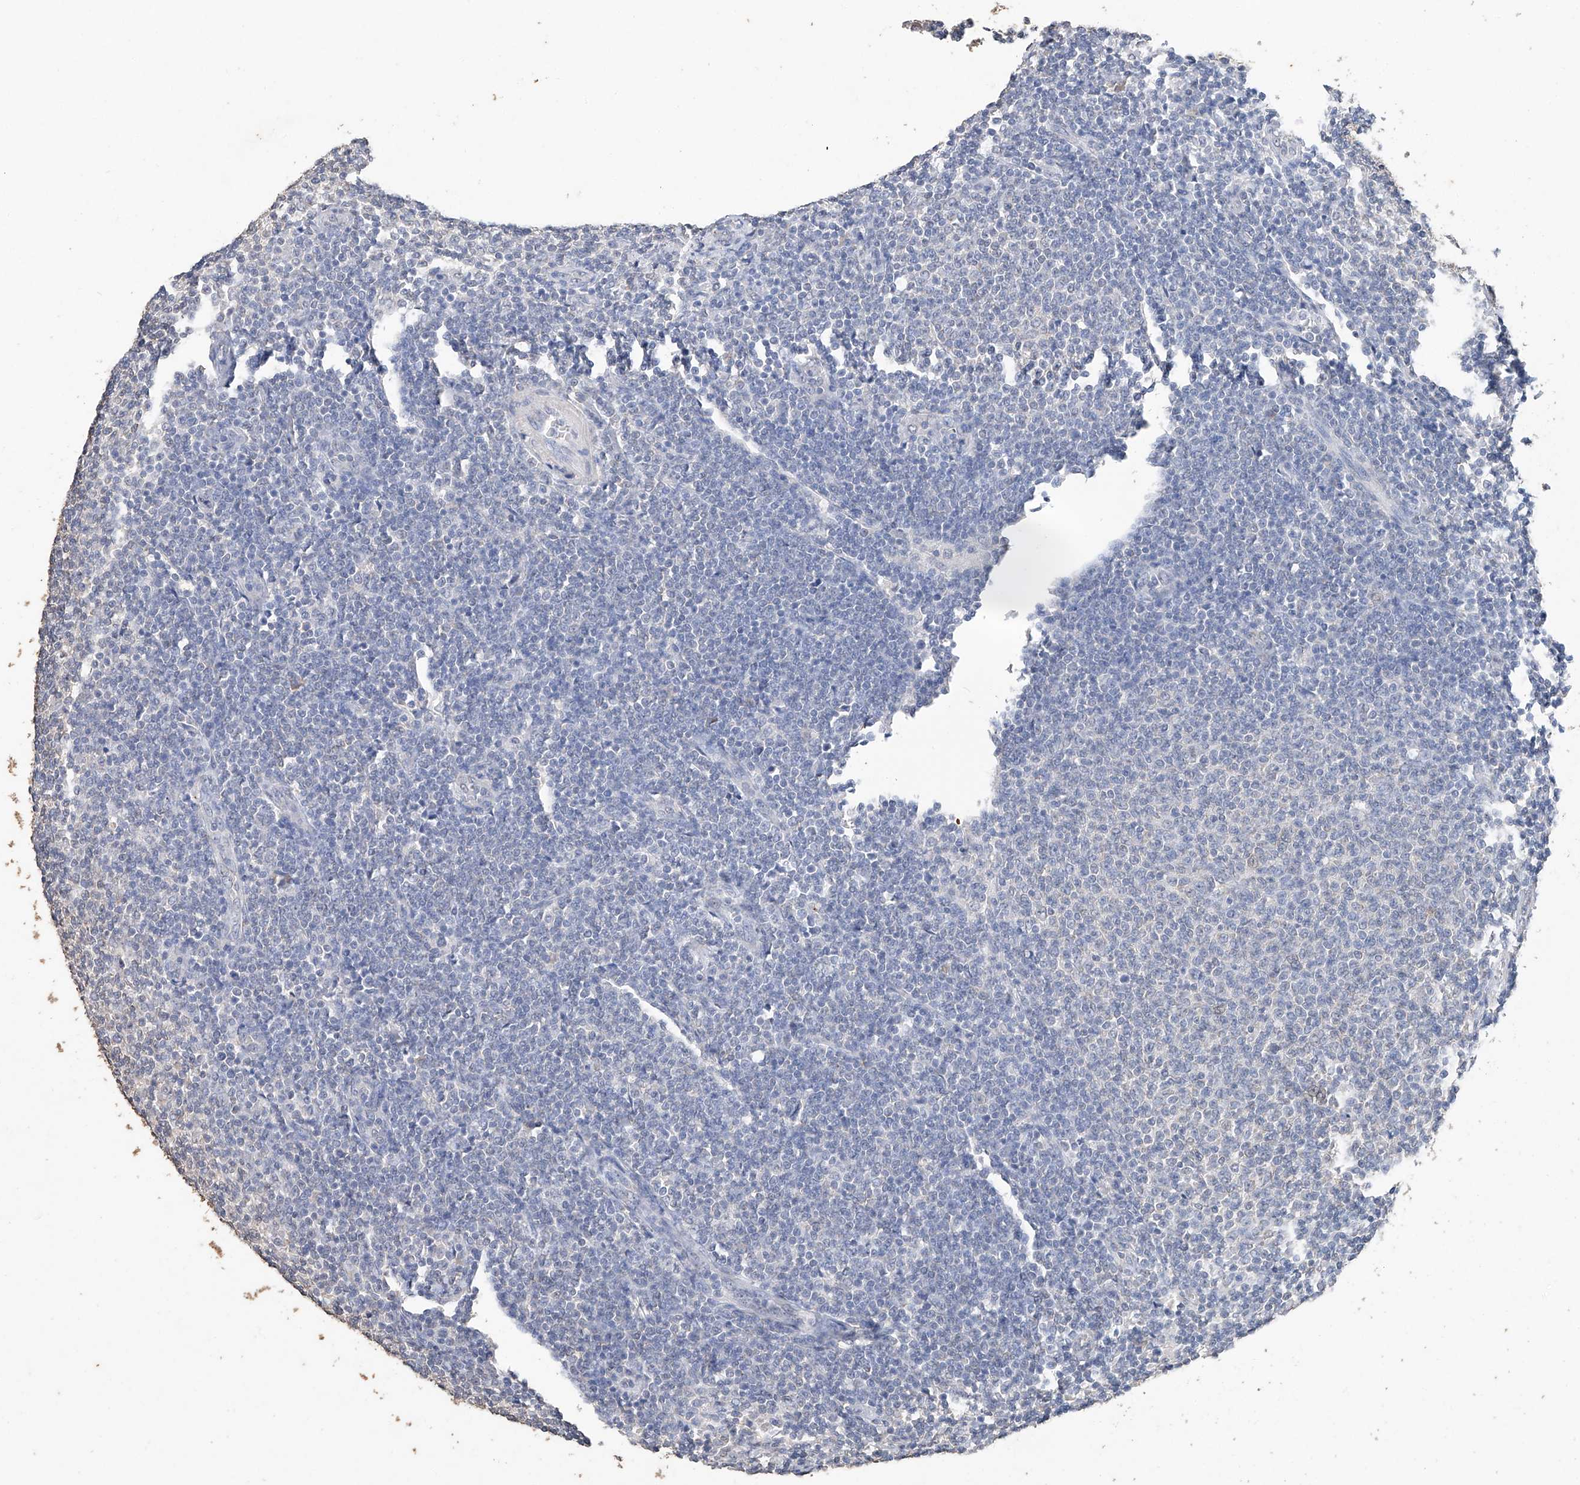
{"staining": {"intensity": "negative", "quantity": "none", "location": "none"}, "tissue": "lymphoma", "cell_type": "Tumor cells", "image_type": "cancer", "snomed": [{"axis": "morphology", "description": "Malignant lymphoma, non-Hodgkin's type, Low grade"}, {"axis": "topography", "description": "Lymph node"}], "caption": "The micrograph demonstrates no staining of tumor cells in low-grade malignant lymphoma, non-Hodgkin's type.", "gene": "CERS4", "patient": {"sex": "male", "age": 66}}